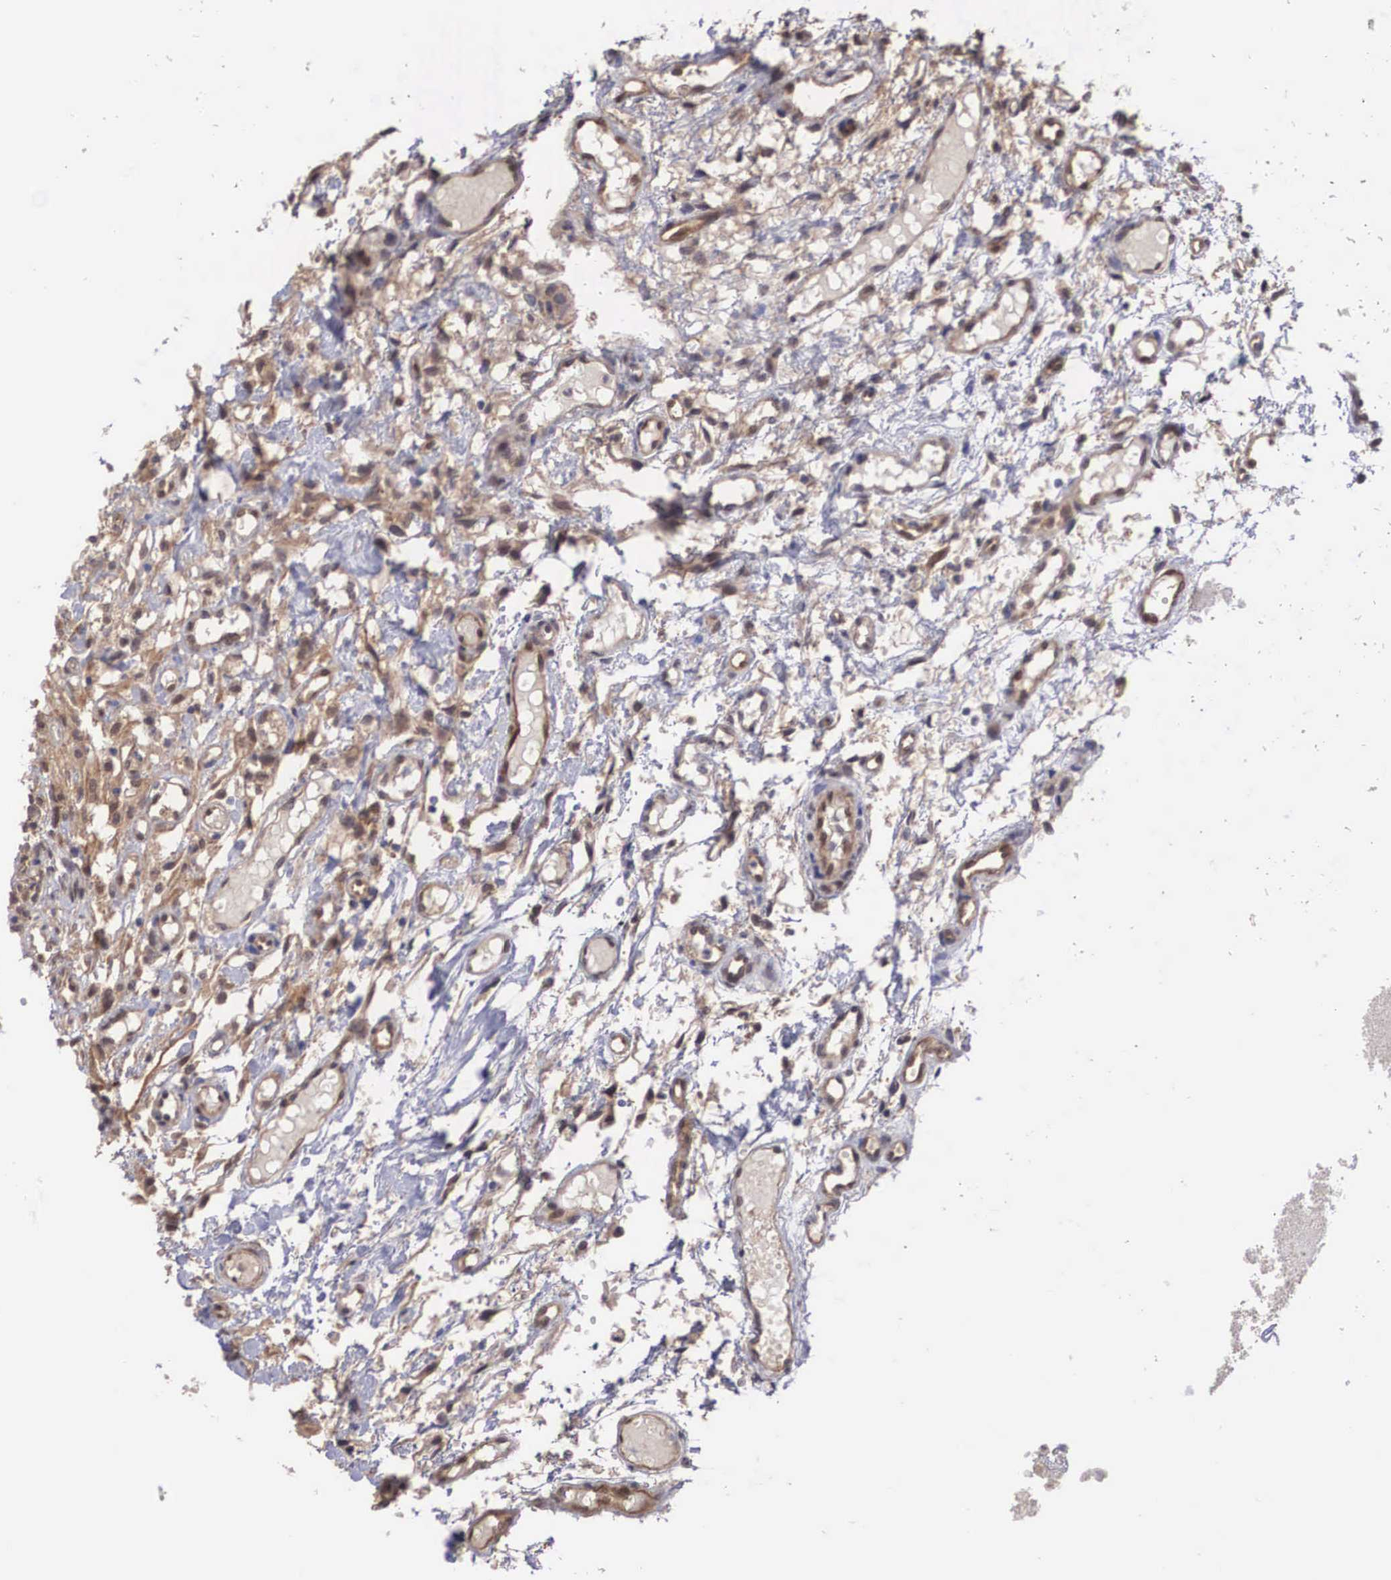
{"staining": {"intensity": "weak", "quantity": ">75%", "location": "cytoplasmic/membranous,nuclear"}, "tissue": "glioma", "cell_type": "Tumor cells", "image_type": "cancer", "snomed": [{"axis": "morphology", "description": "Glioma, malignant, High grade"}, {"axis": "topography", "description": "Brain"}], "caption": "Tumor cells display low levels of weak cytoplasmic/membranous and nuclear staining in approximately >75% of cells in glioma. The staining is performed using DAB brown chromogen to label protein expression. The nuclei are counter-stained blue using hematoxylin.", "gene": "DNAJB7", "patient": {"sex": "male", "age": 77}}